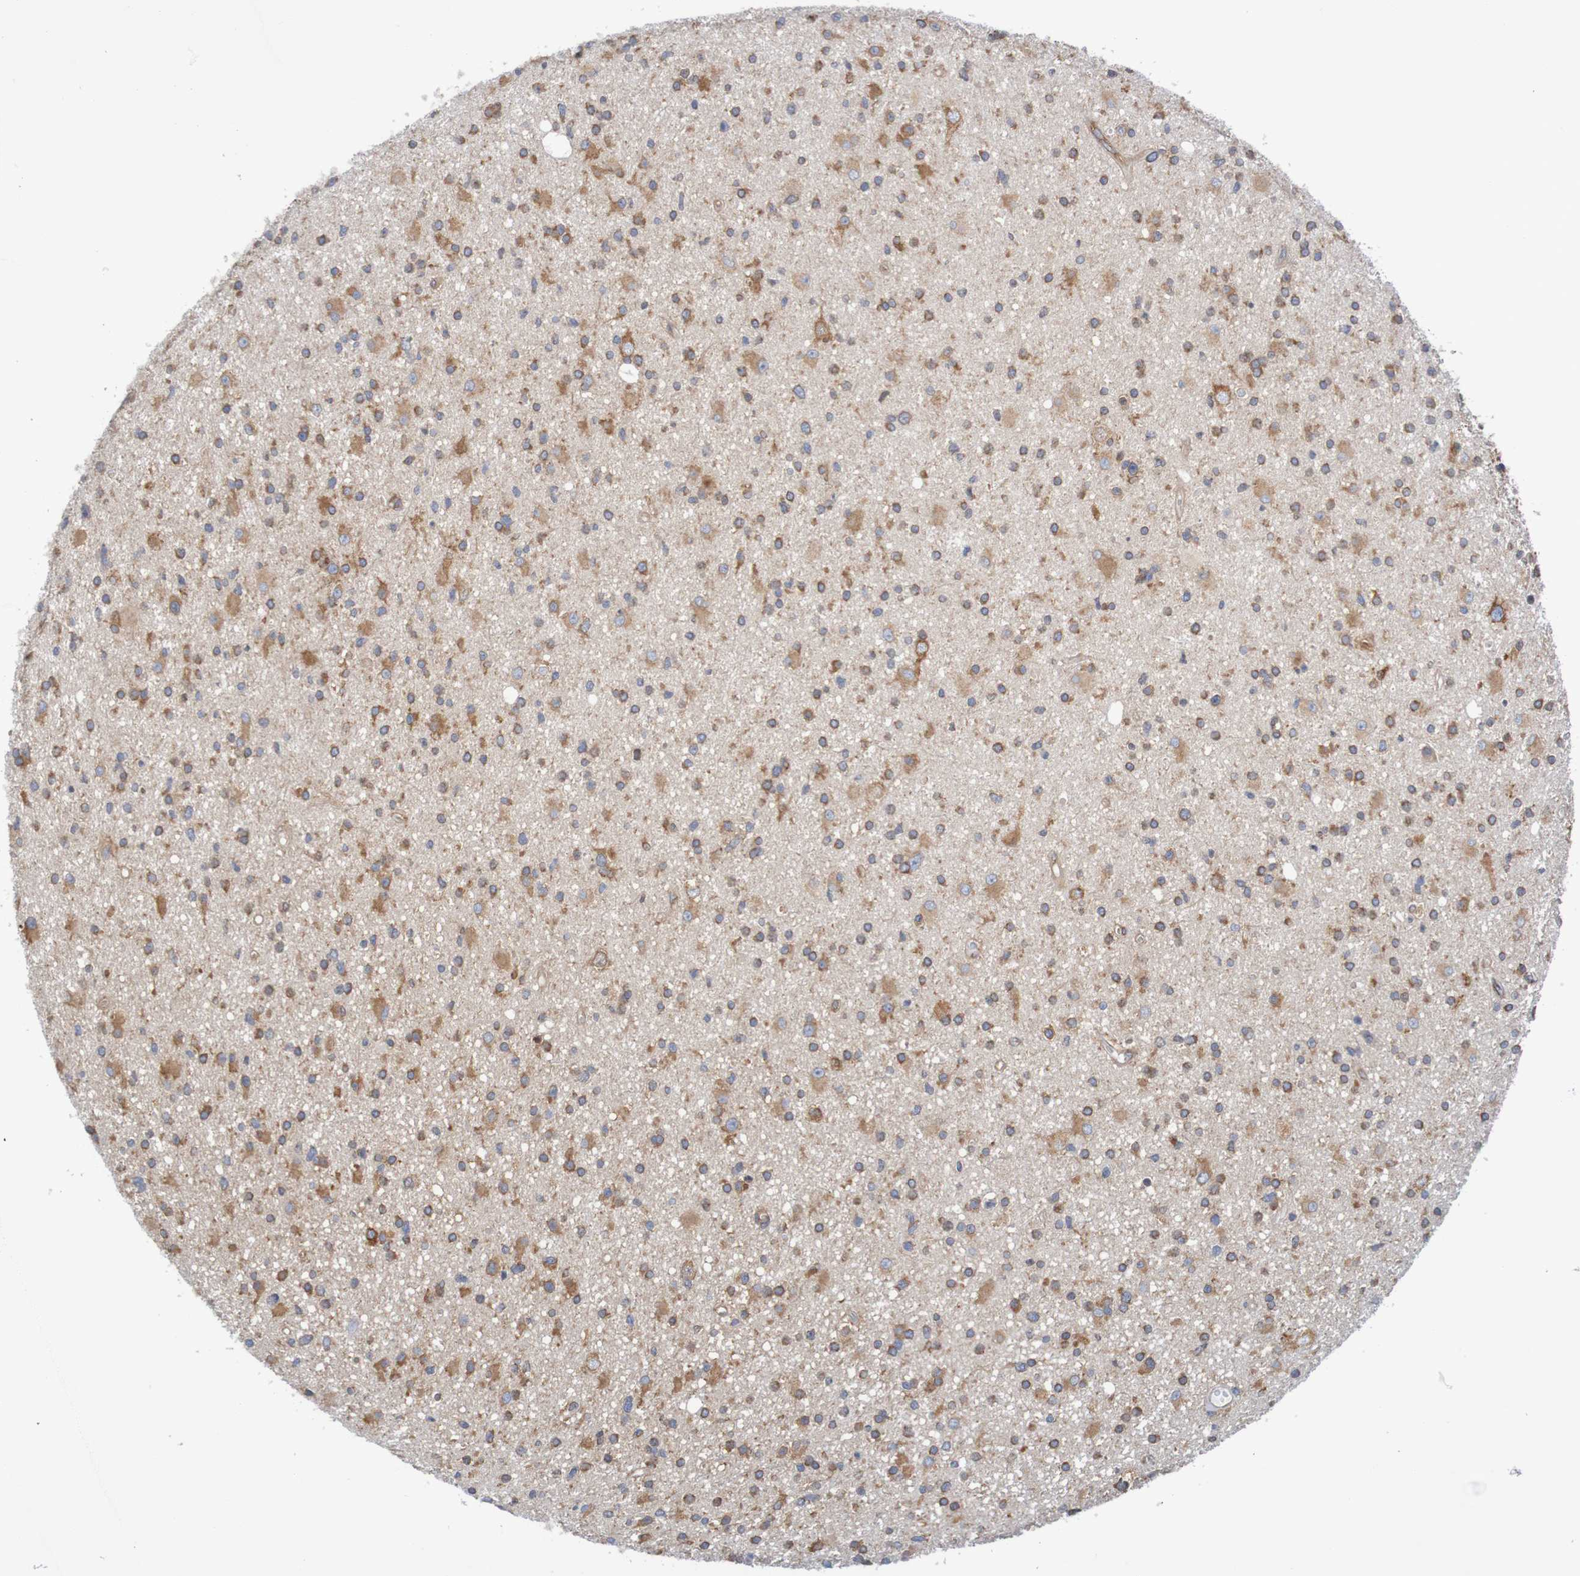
{"staining": {"intensity": "moderate", "quantity": ">75%", "location": "cytoplasmic/membranous"}, "tissue": "glioma", "cell_type": "Tumor cells", "image_type": "cancer", "snomed": [{"axis": "morphology", "description": "Glioma, malignant, High grade"}, {"axis": "topography", "description": "Brain"}], "caption": "Immunohistochemistry (IHC) histopathology image of human malignant high-grade glioma stained for a protein (brown), which reveals medium levels of moderate cytoplasmic/membranous staining in approximately >75% of tumor cells.", "gene": "LRRC47", "patient": {"sex": "male", "age": 33}}